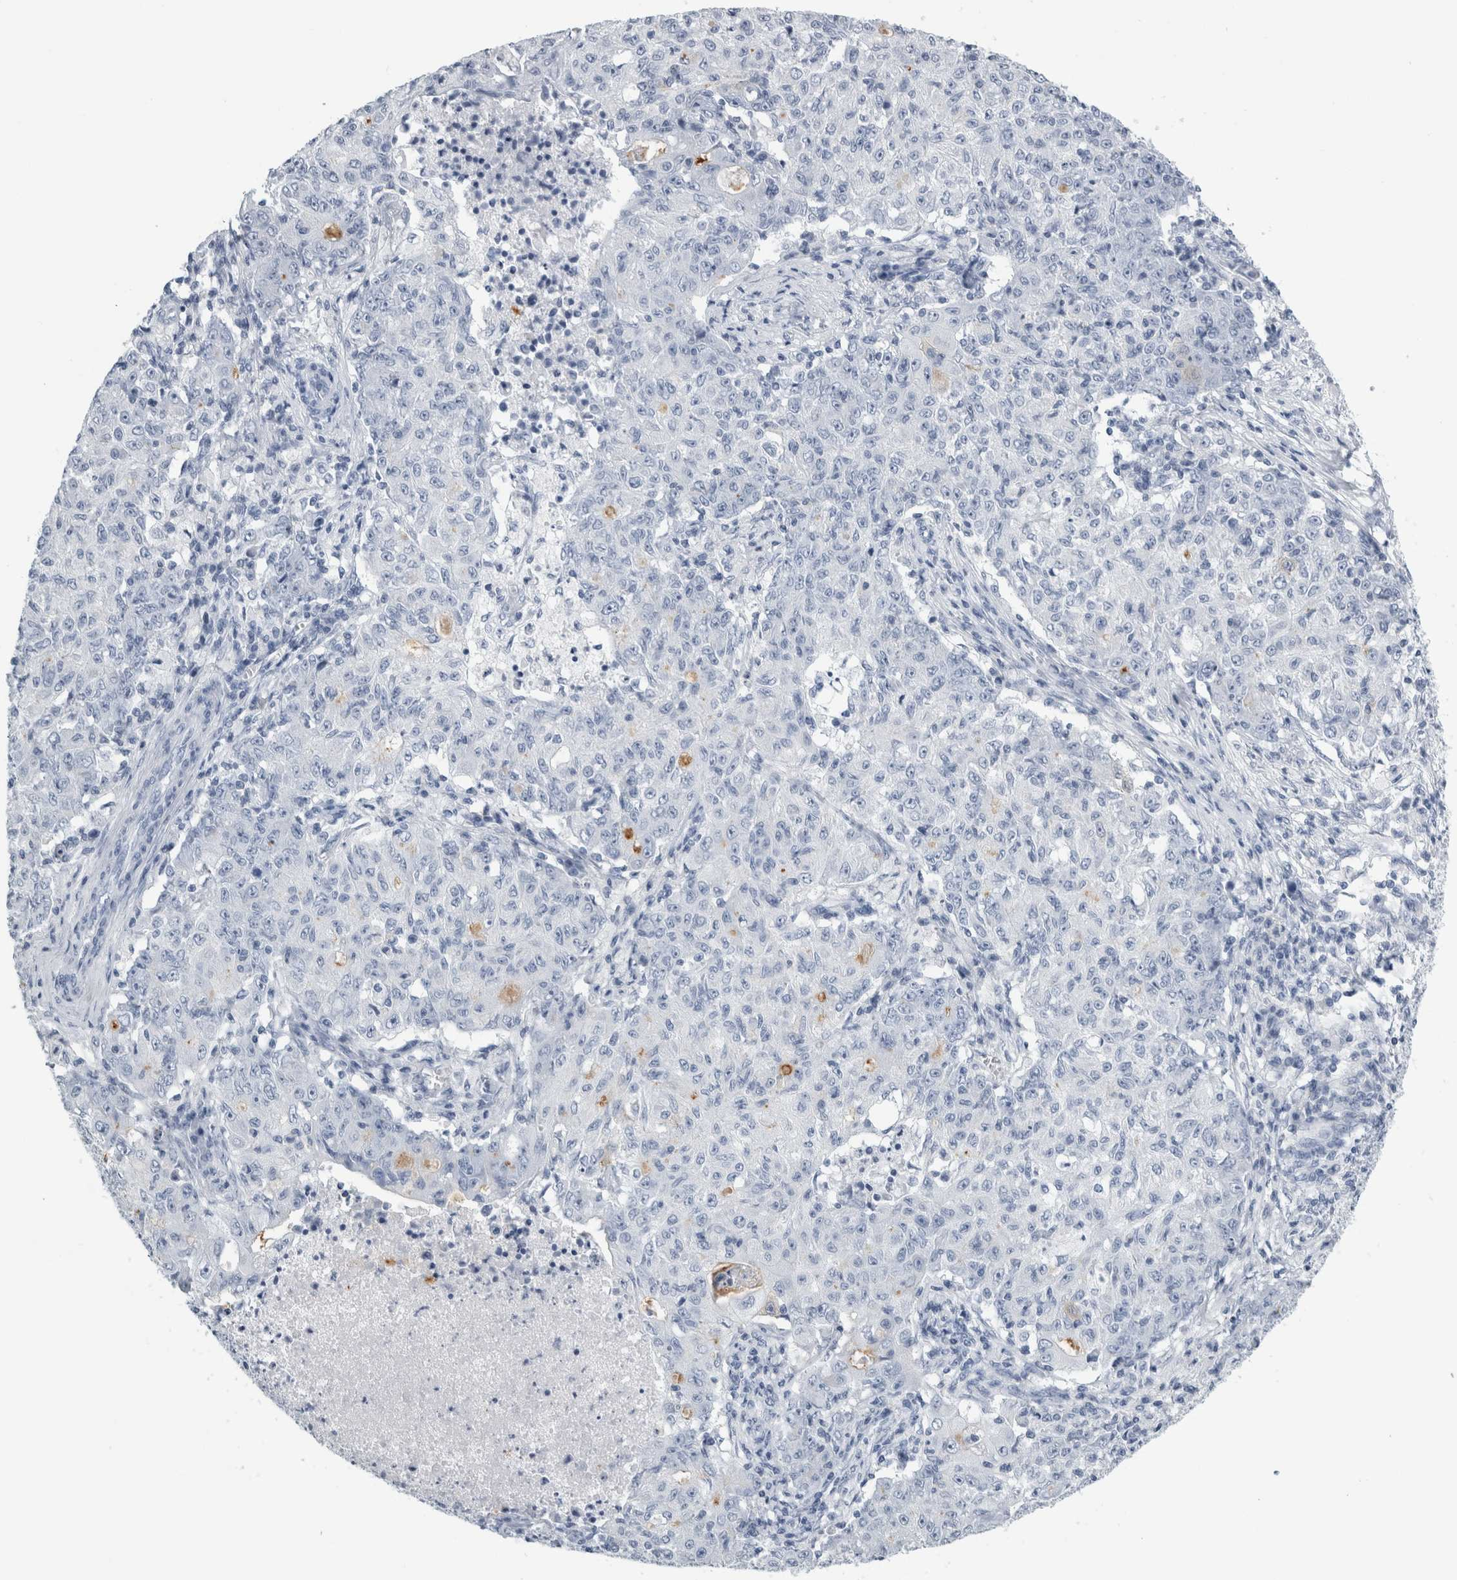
{"staining": {"intensity": "negative", "quantity": "none", "location": "none"}, "tissue": "ovarian cancer", "cell_type": "Tumor cells", "image_type": "cancer", "snomed": [{"axis": "morphology", "description": "Carcinoma, endometroid"}, {"axis": "topography", "description": "Ovary"}], "caption": "Photomicrograph shows no significant protein positivity in tumor cells of ovarian cancer.", "gene": "ANKFY1", "patient": {"sex": "female", "age": 42}}